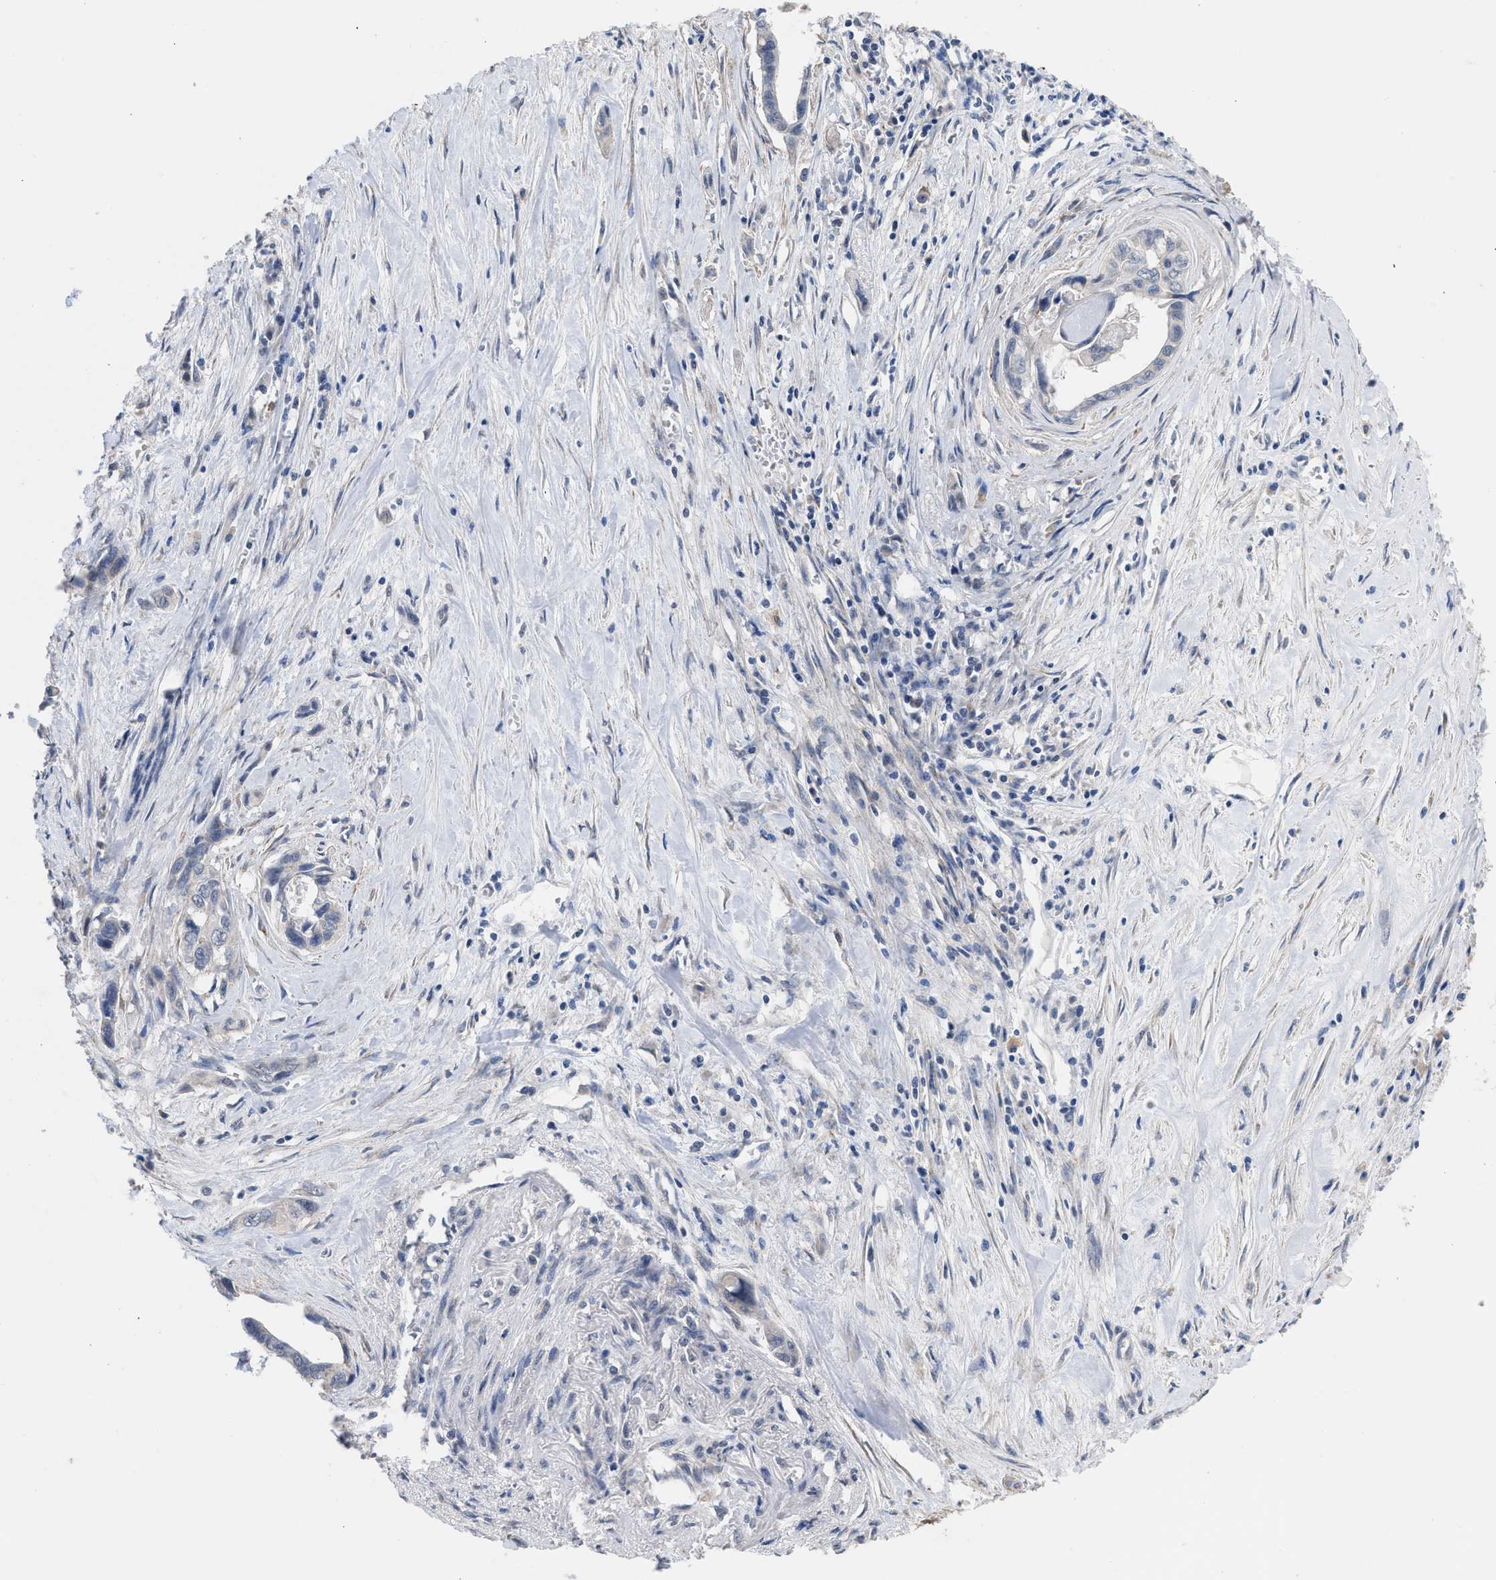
{"staining": {"intensity": "weak", "quantity": "<25%", "location": "cytoplasmic/membranous"}, "tissue": "pancreatic cancer", "cell_type": "Tumor cells", "image_type": "cancer", "snomed": [{"axis": "morphology", "description": "Adenocarcinoma, NOS"}, {"axis": "topography", "description": "Pancreas"}], "caption": "This is an immunohistochemistry histopathology image of adenocarcinoma (pancreatic). There is no expression in tumor cells.", "gene": "CSF3R", "patient": {"sex": "male", "age": 73}}